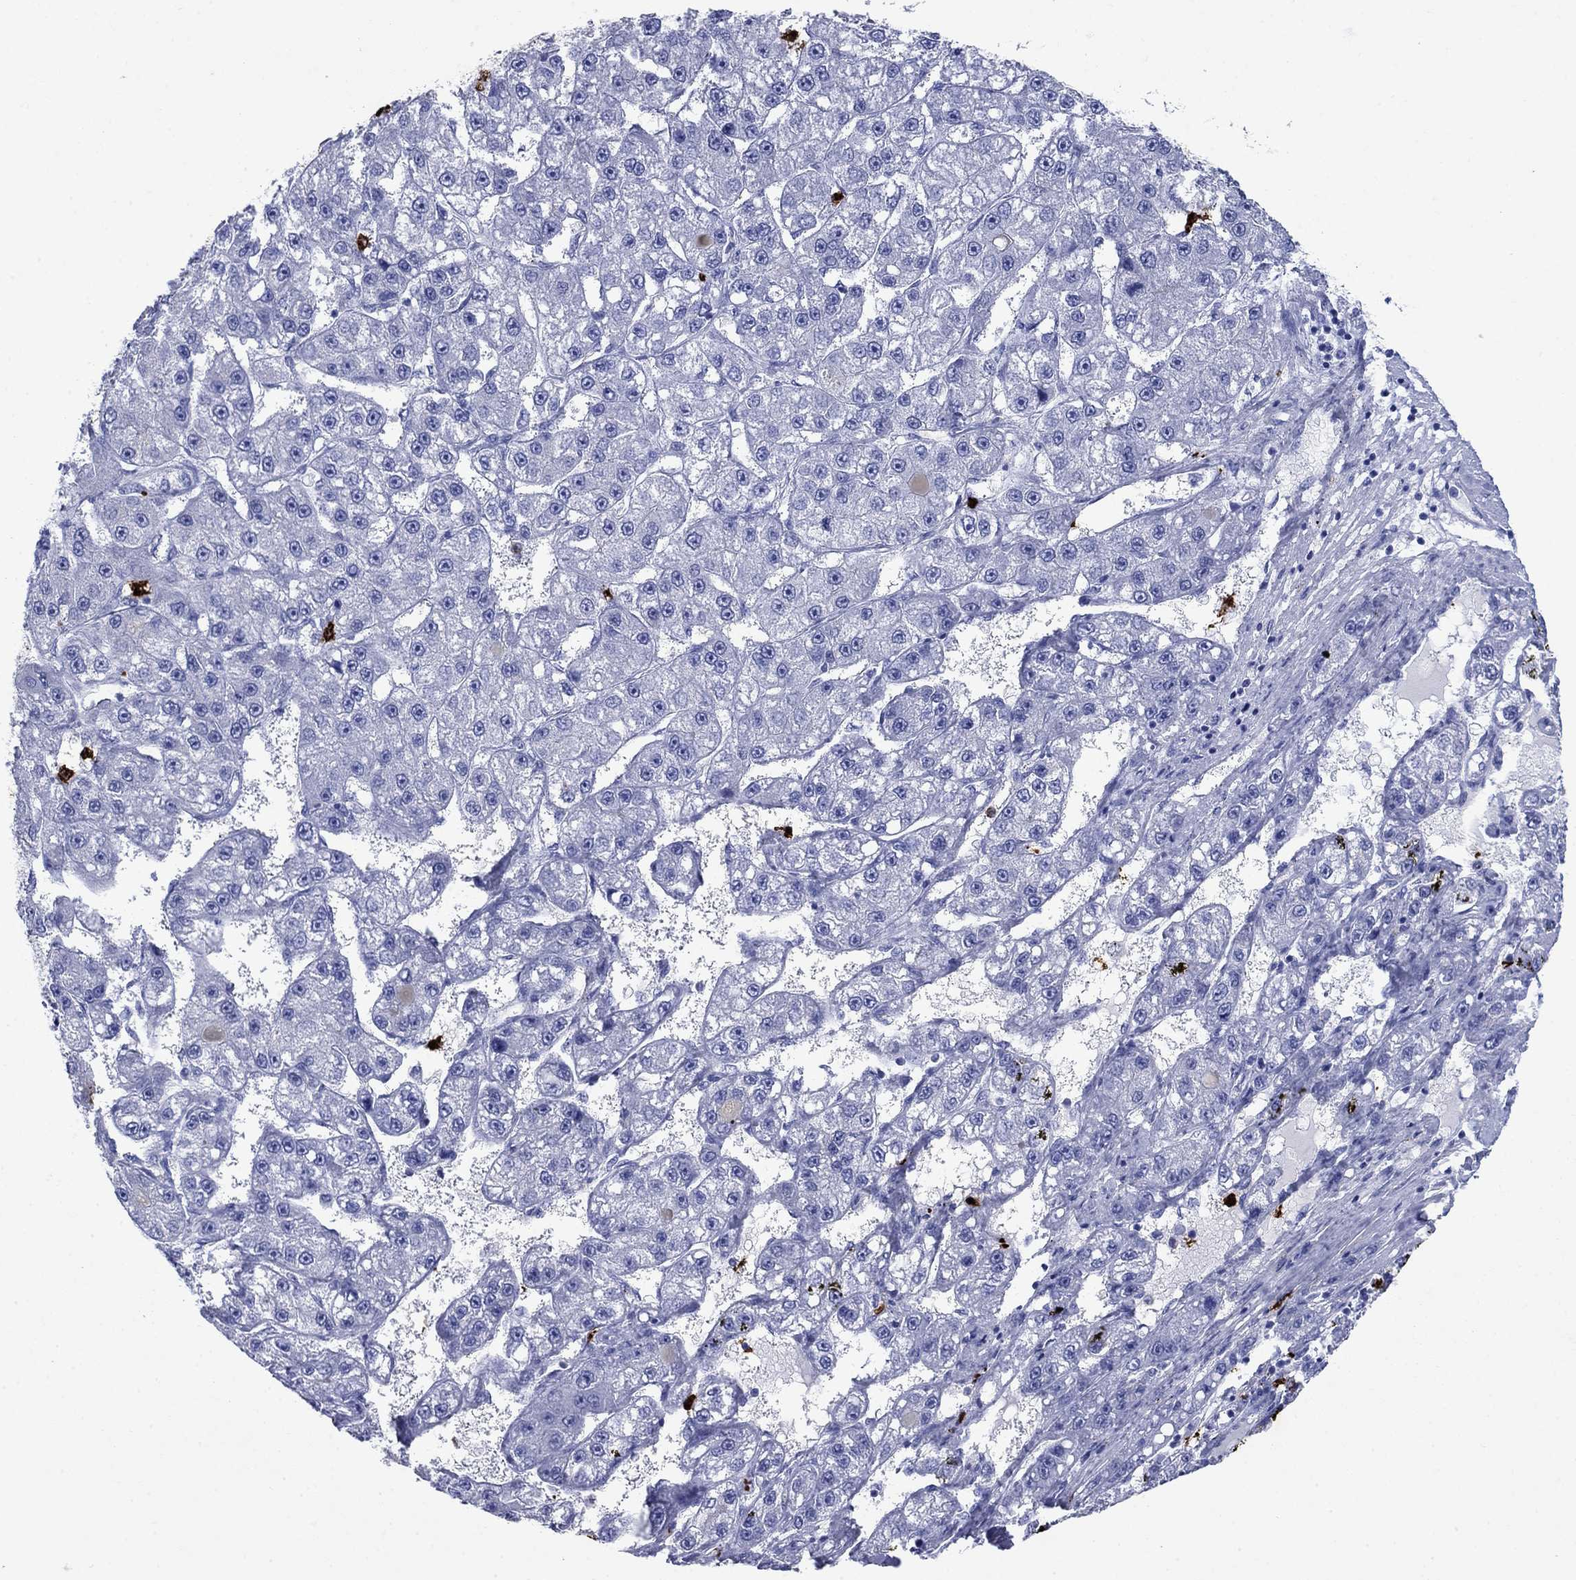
{"staining": {"intensity": "negative", "quantity": "none", "location": "none"}, "tissue": "liver cancer", "cell_type": "Tumor cells", "image_type": "cancer", "snomed": [{"axis": "morphology", "description": "Carcinoma, Hepatocellular, NOS"}, {"axis": "topography", "description": "Liver"}], "caption": "Micrograph shows no significant protein positivity in tumor cells of hepatocellular carcinoma (liver).", "gene": "AZU1", "patient": {"sex": "female", "age": 65}}